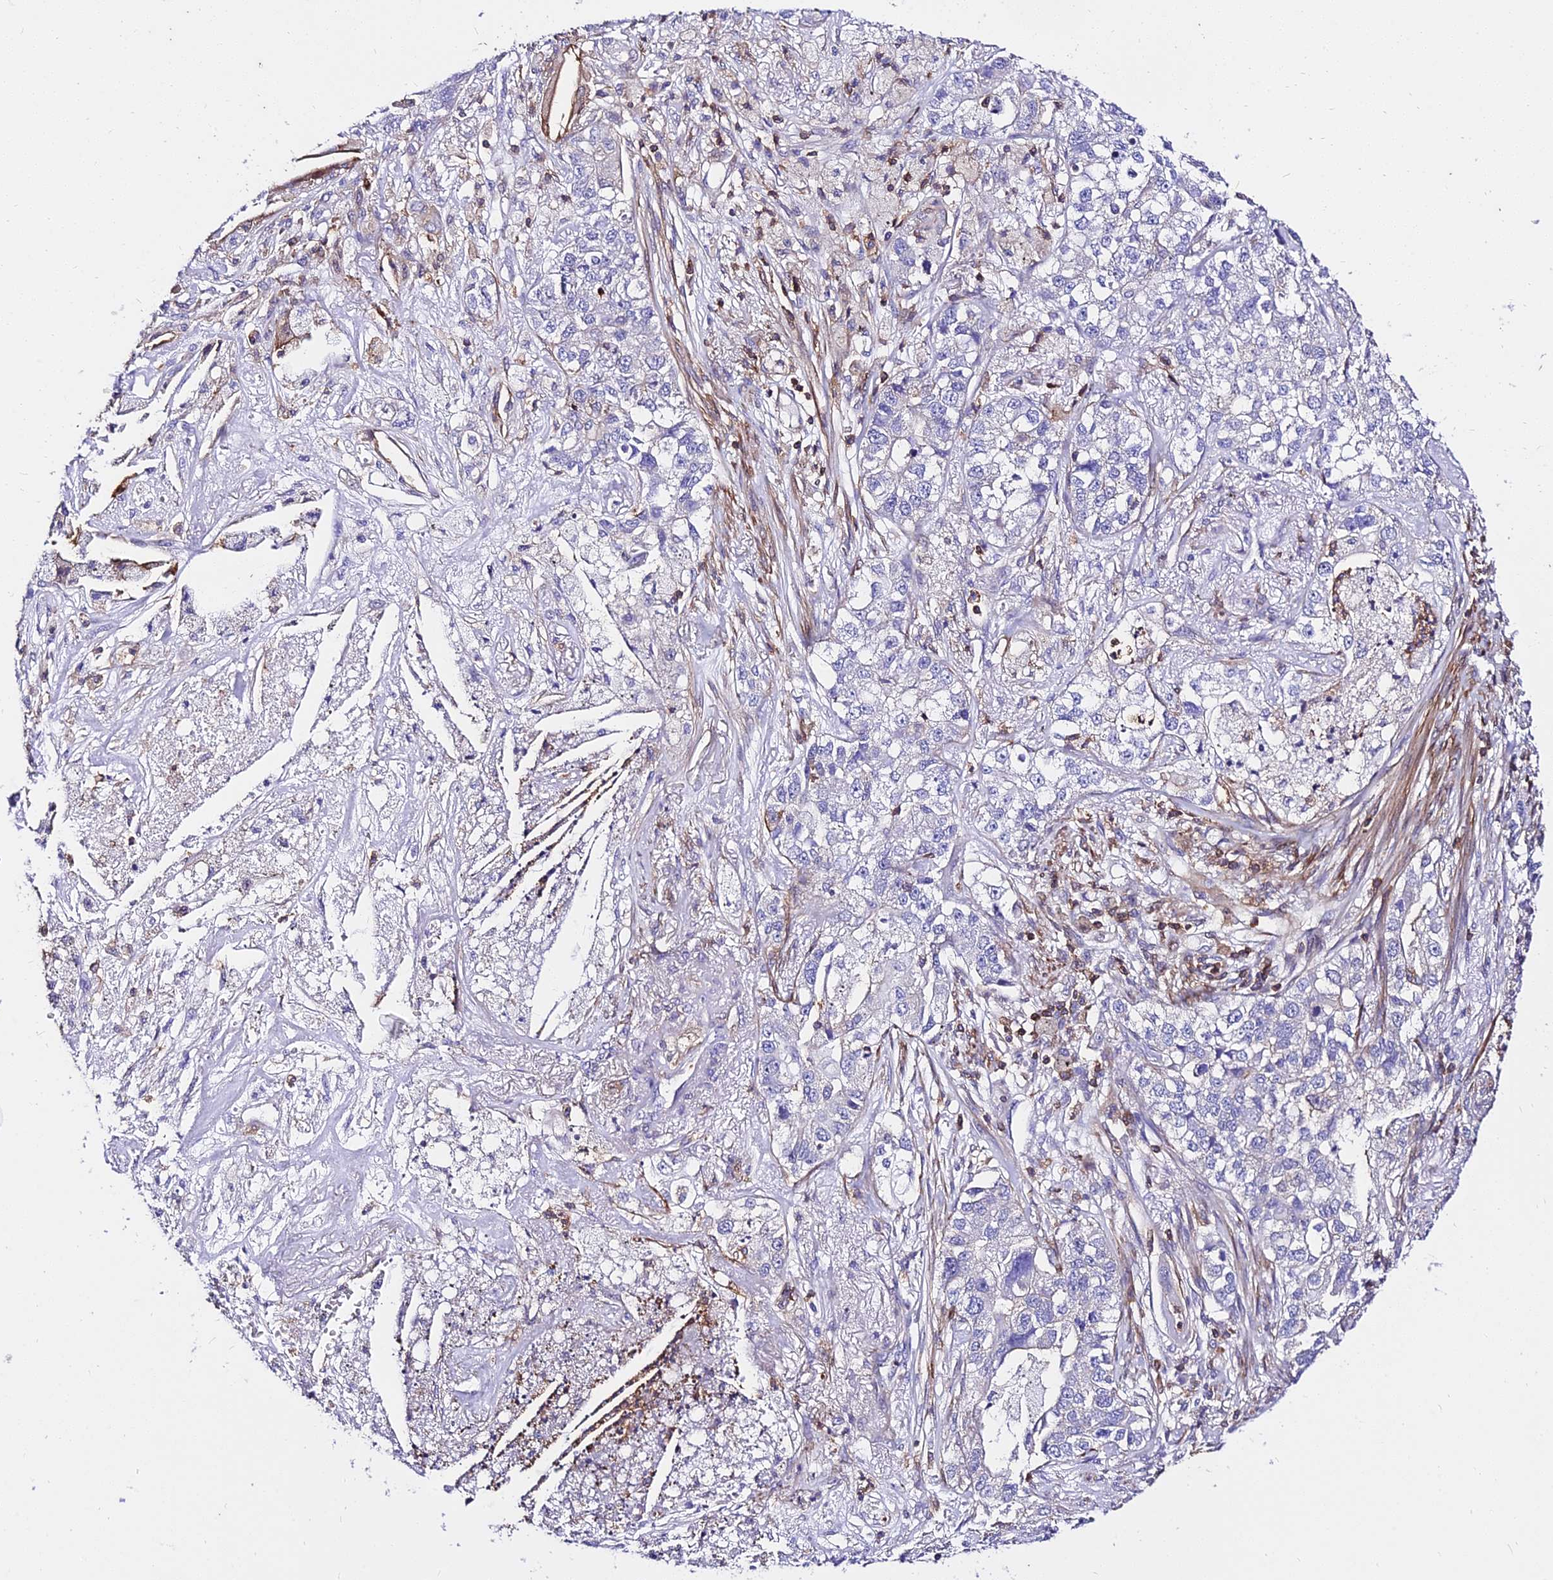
{"staining": {"intensity": "negative", "quantity": "none", "location": "none"}, "tissue": "lung cancer", "cell_type": "Tumor cells", "image_type": "cancer", "snomed": [{"axis": "morphology", "description": "Adenocarcinoma, NOS"}, {"axis": "topography", "description": "Lung"}], "caption": "Immunohistochemistry (IHC) image of neoplastic tissue: lung cancer stained with DAB displays no significant protein expression in tumor cells.", "gene": "CSRP1", "patient": {"sex": "male", "age": 49}}